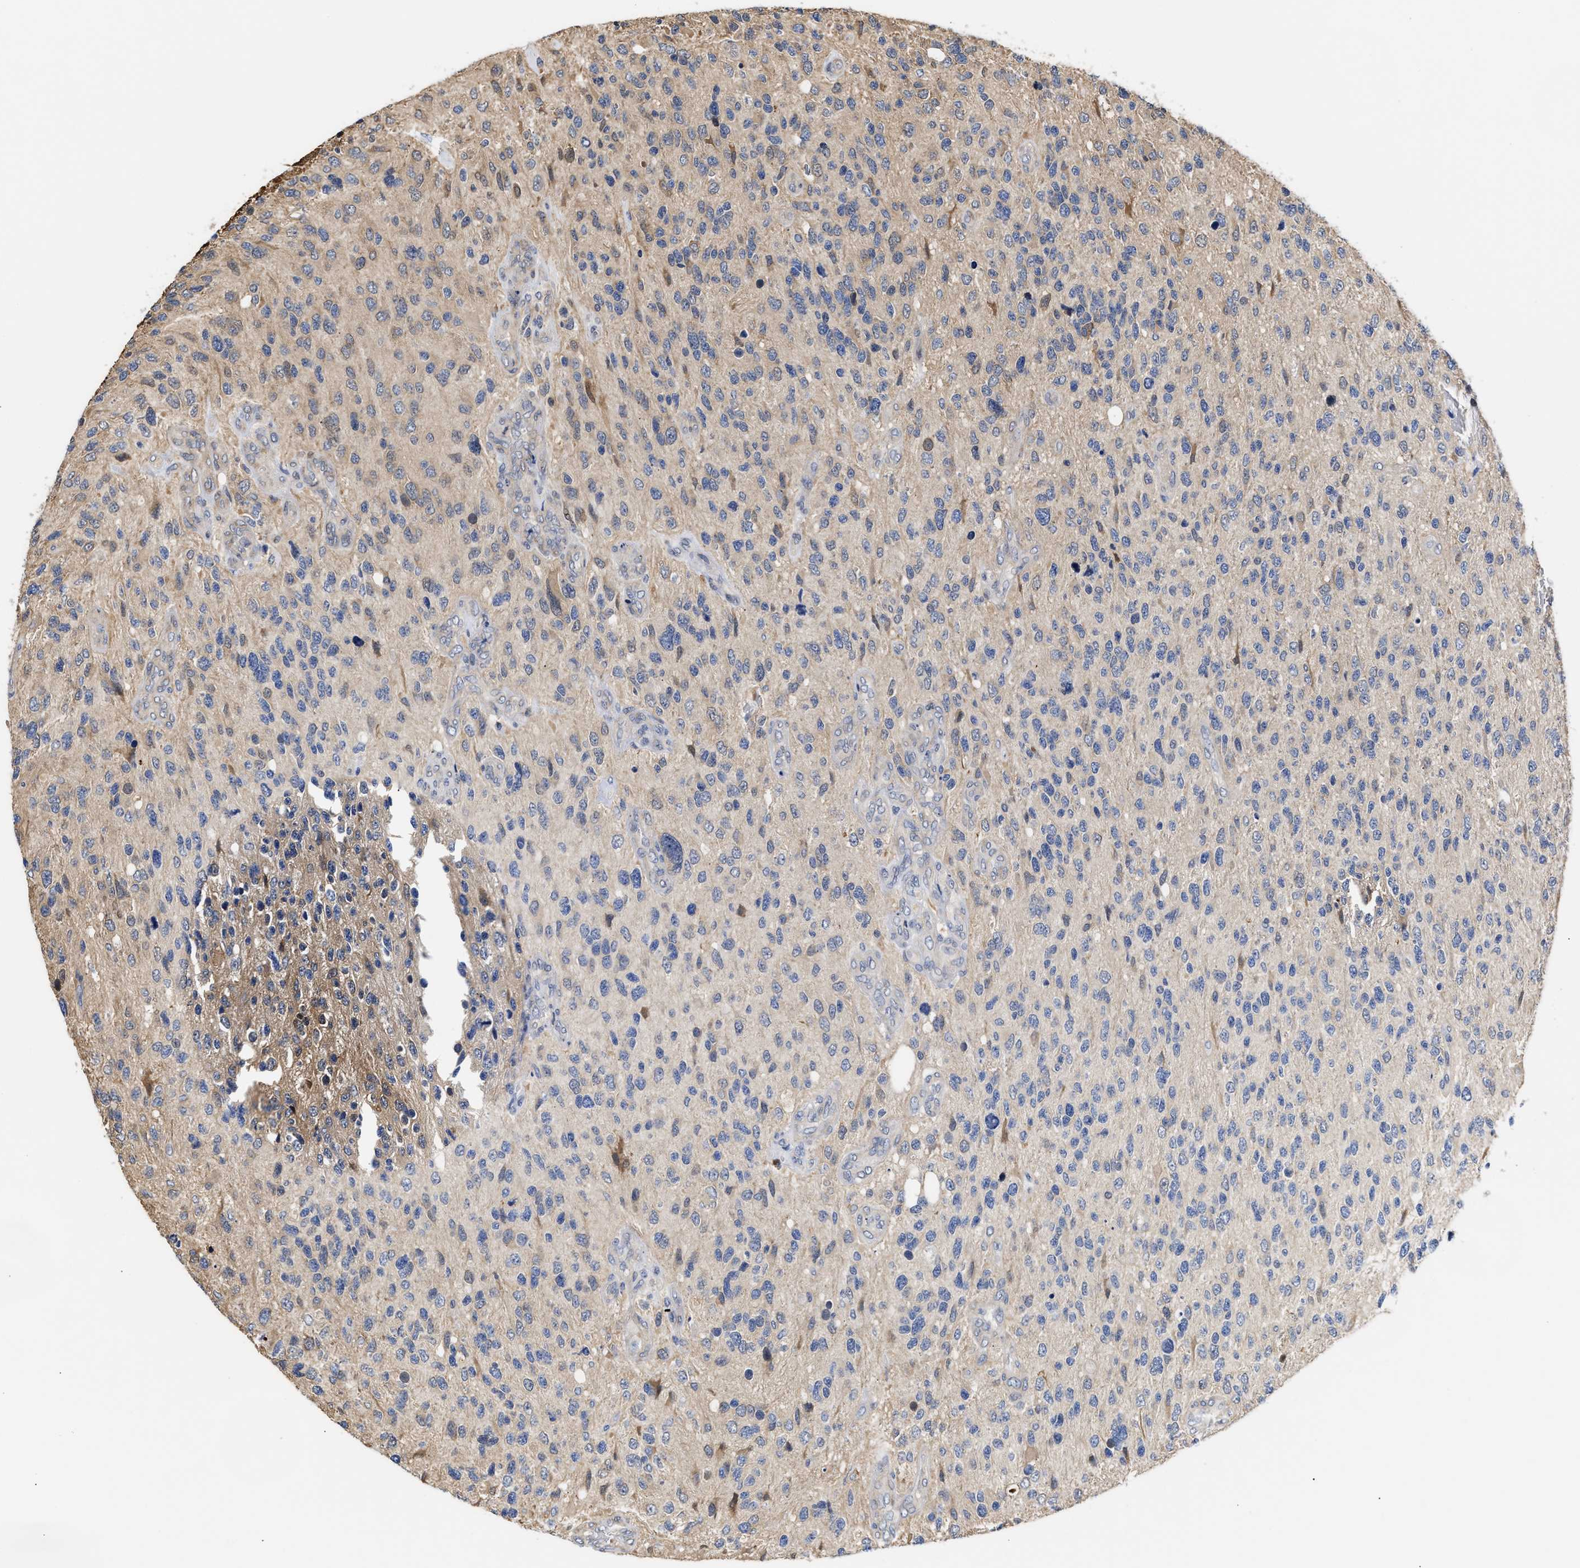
{"staining": {"intensity": "negative", "quantity": "none", "location": "none"}, "tissue": "glioma", "cell_type": "Tumor cells", "image_type": "cancer", "snomed": [{"axis": "morphology", "description": "Glioma, malignant, High grade"}, {"axis": "topography", "description": "Brain"}], "caption": "IHC of human malignant glioma (high-grade) demonstrates no staining in tumor cells.", "gene": "KLHDC1", "patient": {"sex": "female", "age": 58}}